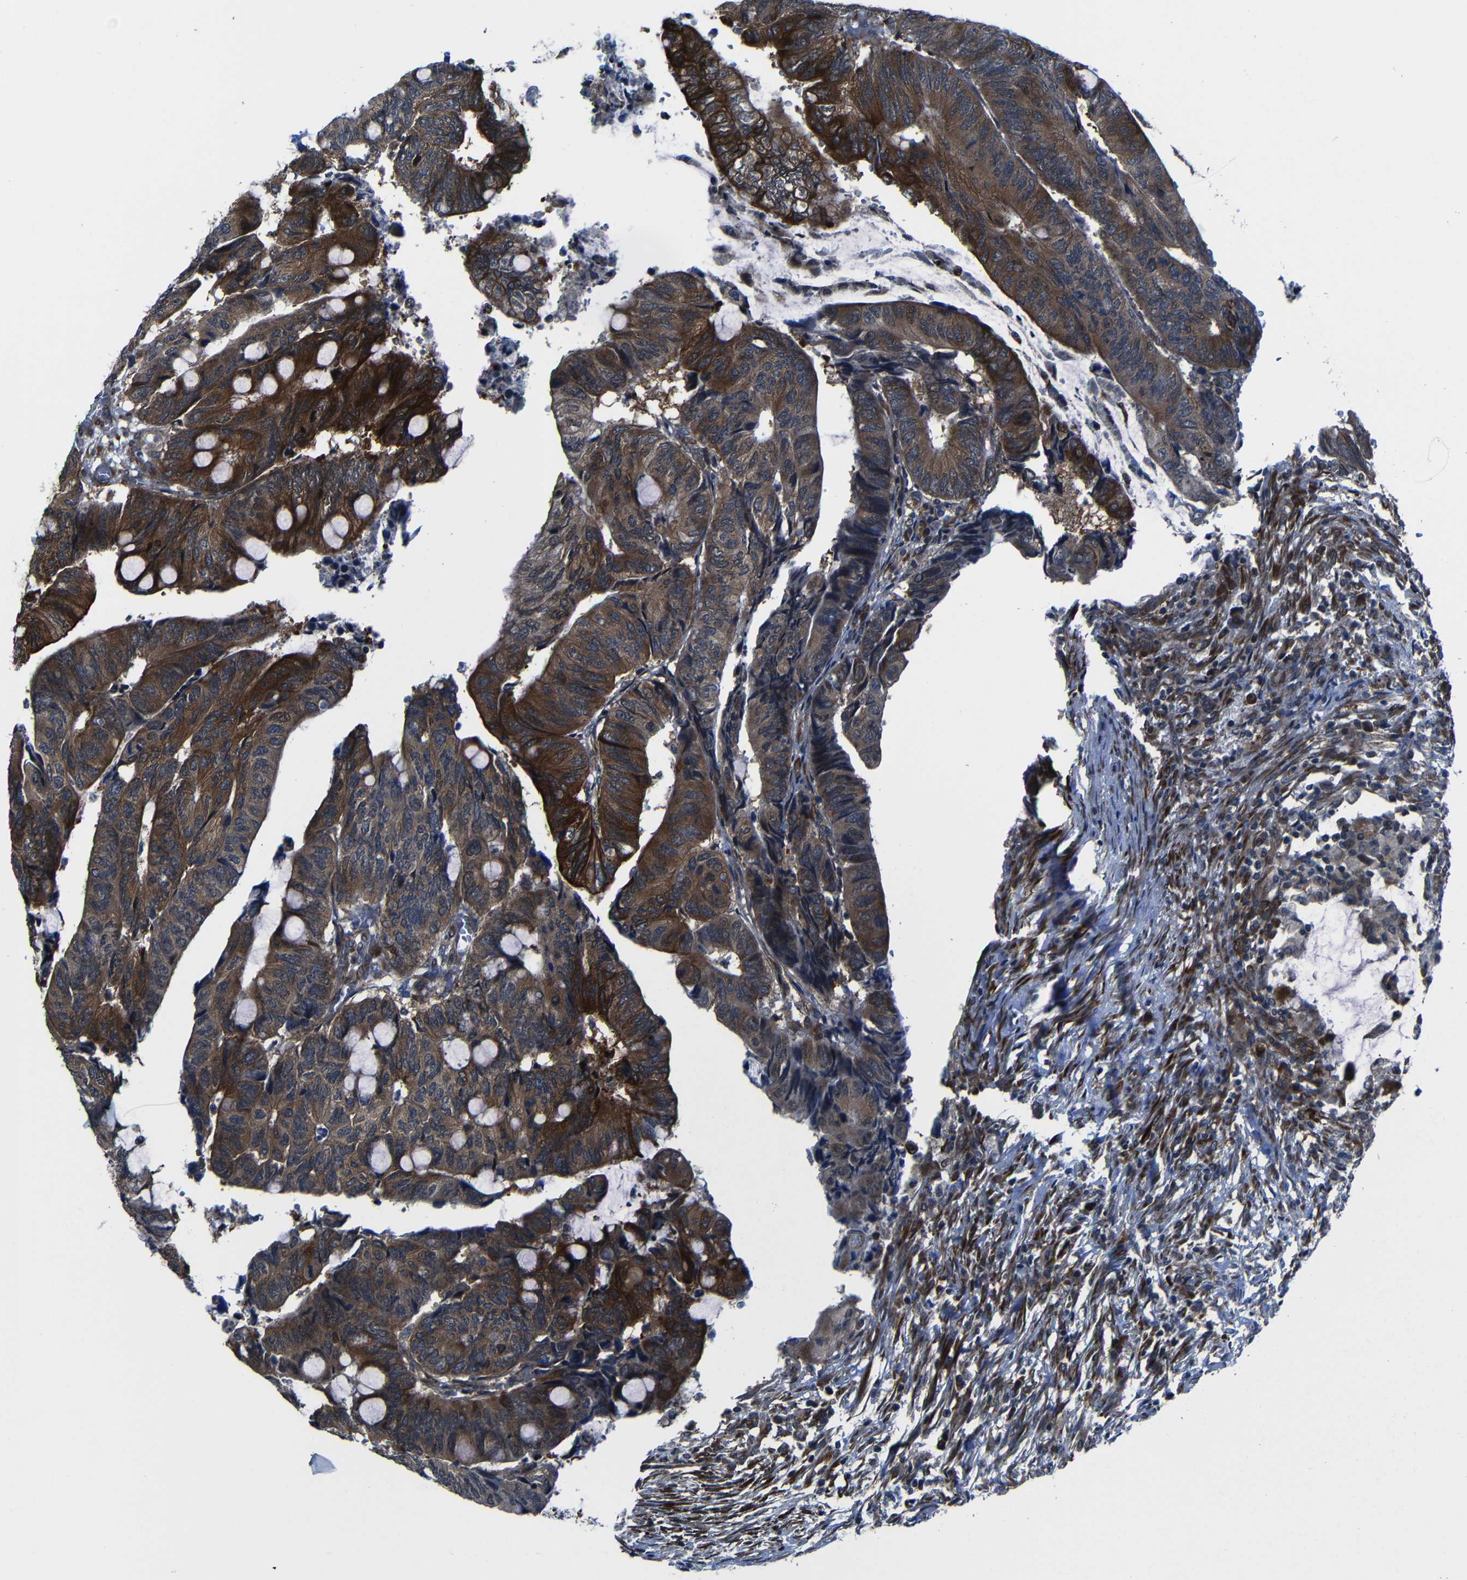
{"staining": {"intensity": "strong", "quantity": "25%-75%", "location": "cytoplasmic/membranous"}, "tissue": "colorectal cancer", "cell_type": "Tumor cells", "image_type": "cancer", "snomed": [{"axis": "morphology", "description": "Normal tissue, NOS"}, {"axis": "morphology", "description": "Adenocarcinoma, NOS"}, {"axis": "topography", "description": "Rectum"}, {"axis": "topography", "description": "Peripheral nerve tissue"}], "caption": "Colorectal cancer stained for a protein shows strong cytoplasmic/membranous positivity in tumor cells.", "gene": "KIAA0513", "patient": {"sex": "male", "age": 92}}